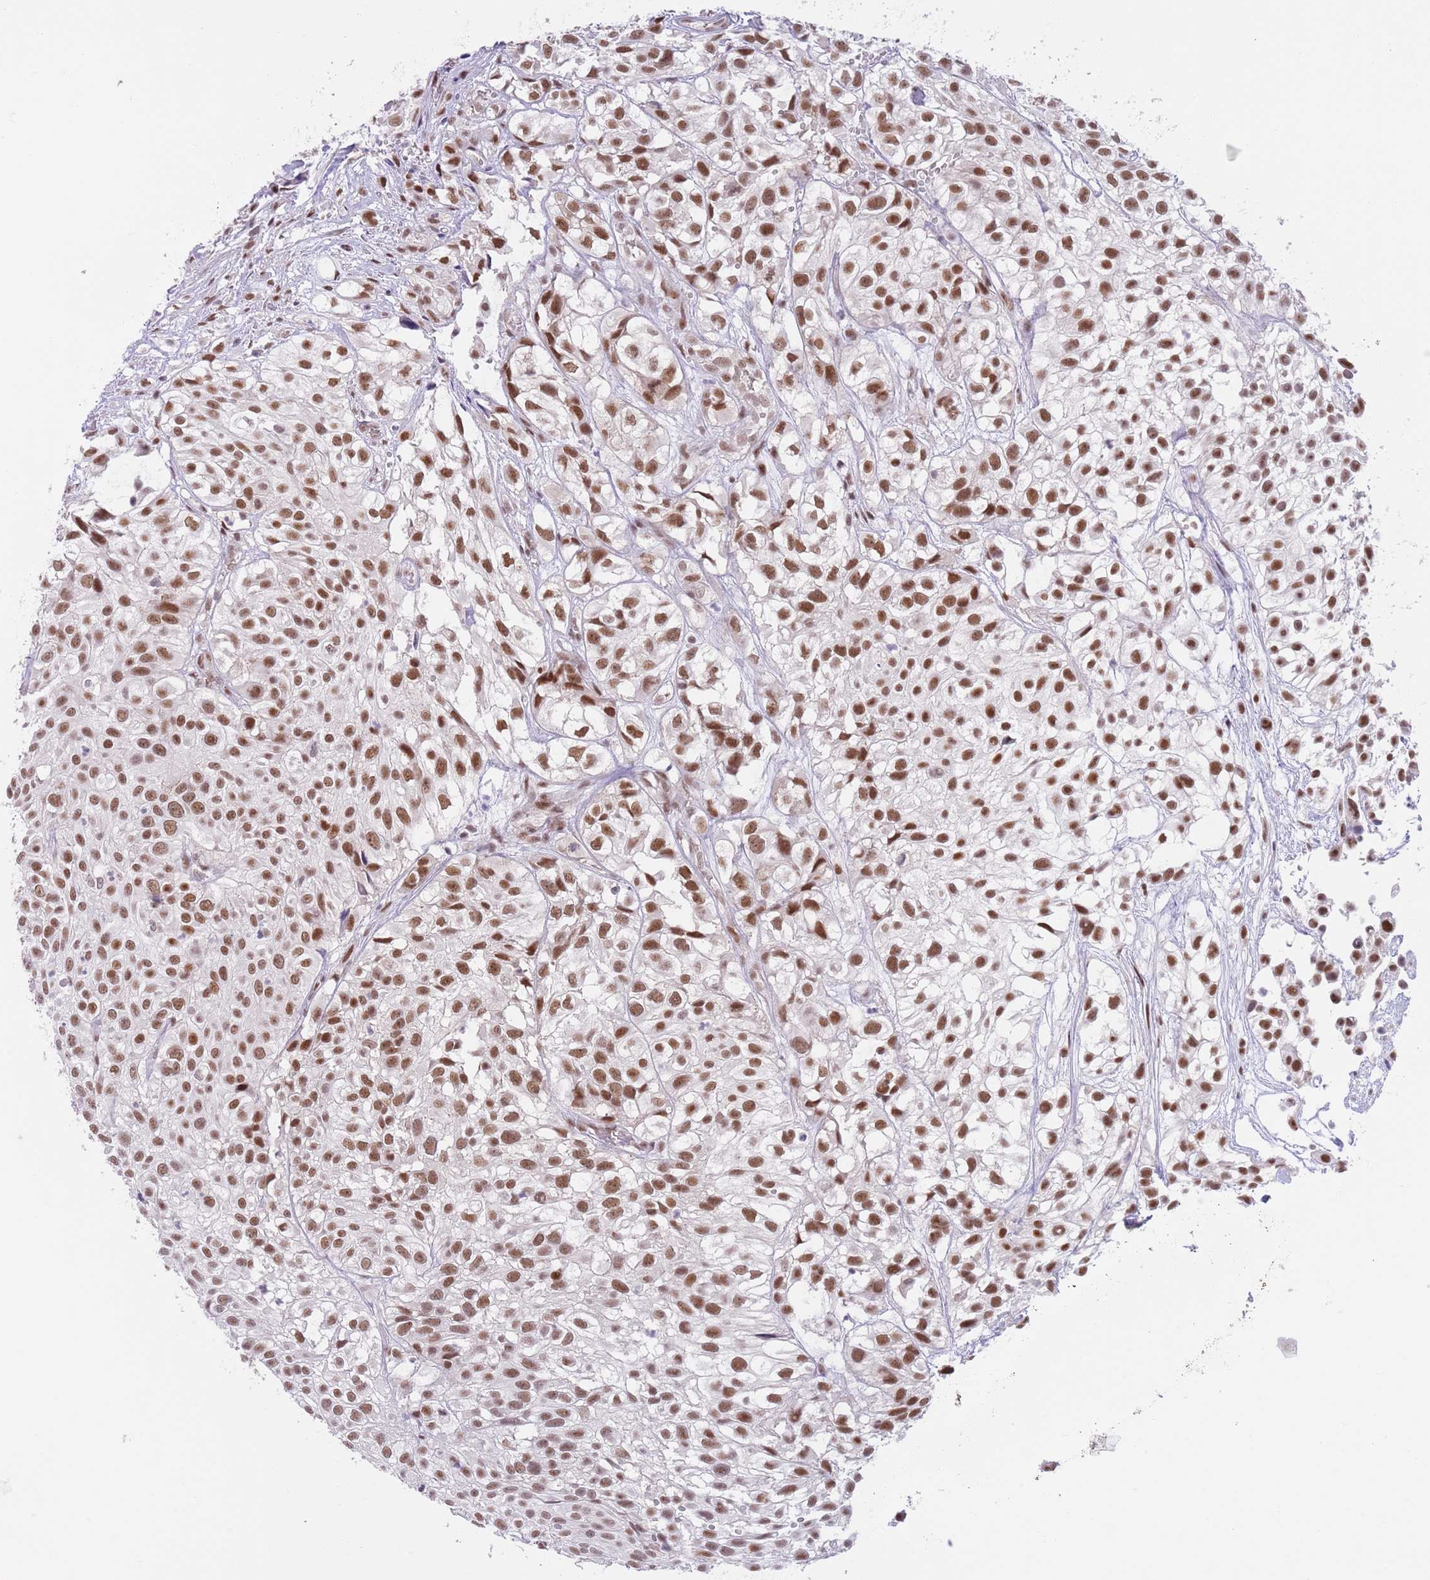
{"staining": {"intensity": "moderate", "quantity": ">75%", "location": "nuclear"}, "tissue": "urothelial cancer", "cell_type": "Tumor cells", "image_type": "cancer", "snomed": [{"axis": "morphology", "description": "Urothelial carcinoma, High grade"}, {"axis": "topography", "description": "Urinary bladder"}], "caption": "Immunohistochemistry of urothelial cancer reveals medium levels of moderate nuclear expression in about >75% of tumor cells.", "gene": "RFX1", "patient": {"sex": "male", "age": 56}}